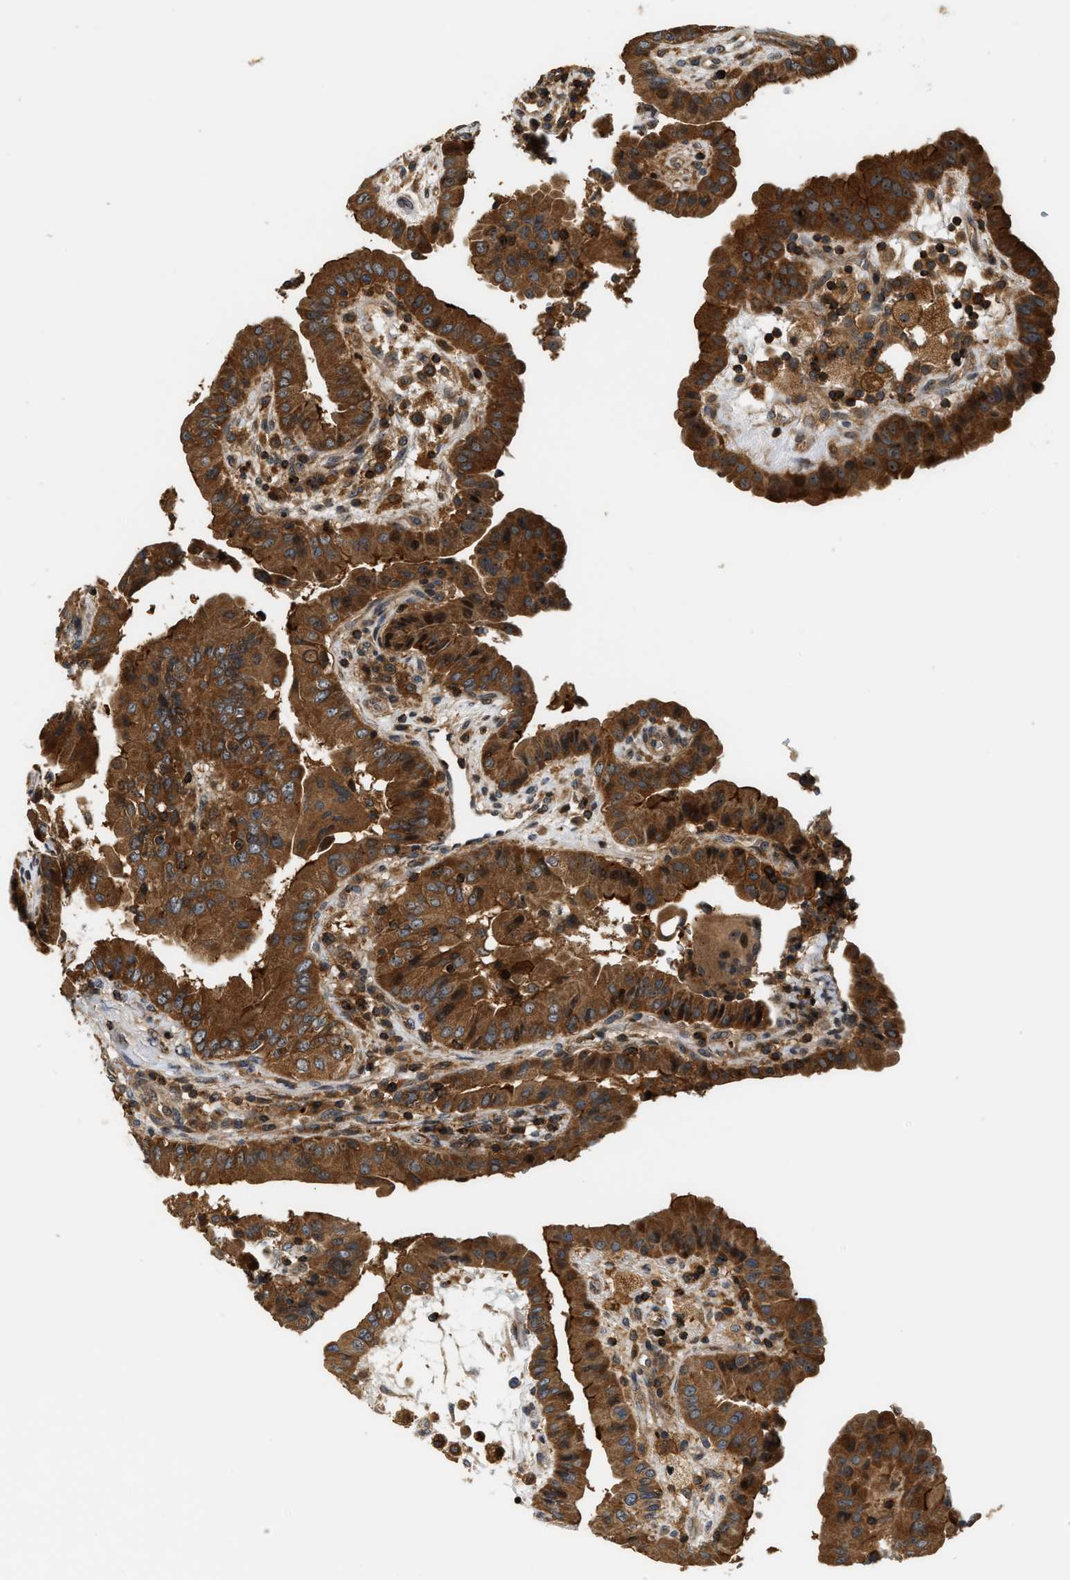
{"staining": {"intensity": "strong", "quantity": ">75%", "location": "cytoplasmic/membranous"}, "tissue": "thyroid cancer", "cell_type": "Tumor cells", "image_type": "cancer", "snomed": [{"axis": "morphology", "description": "Papillary adenocarcinoma, NOS"}, {"axis": "topography", "description": "Thyroid gland"}], "caption": "Protein expression by immunohistochemistry (IHC) exhibits strong cytoplasmic/membranous expression in approximately >75% of tumor cells in thyroid papillary adenocarcinoma.", "gene": "SNX5", "patient": {"sex": "male", "age": 33}}